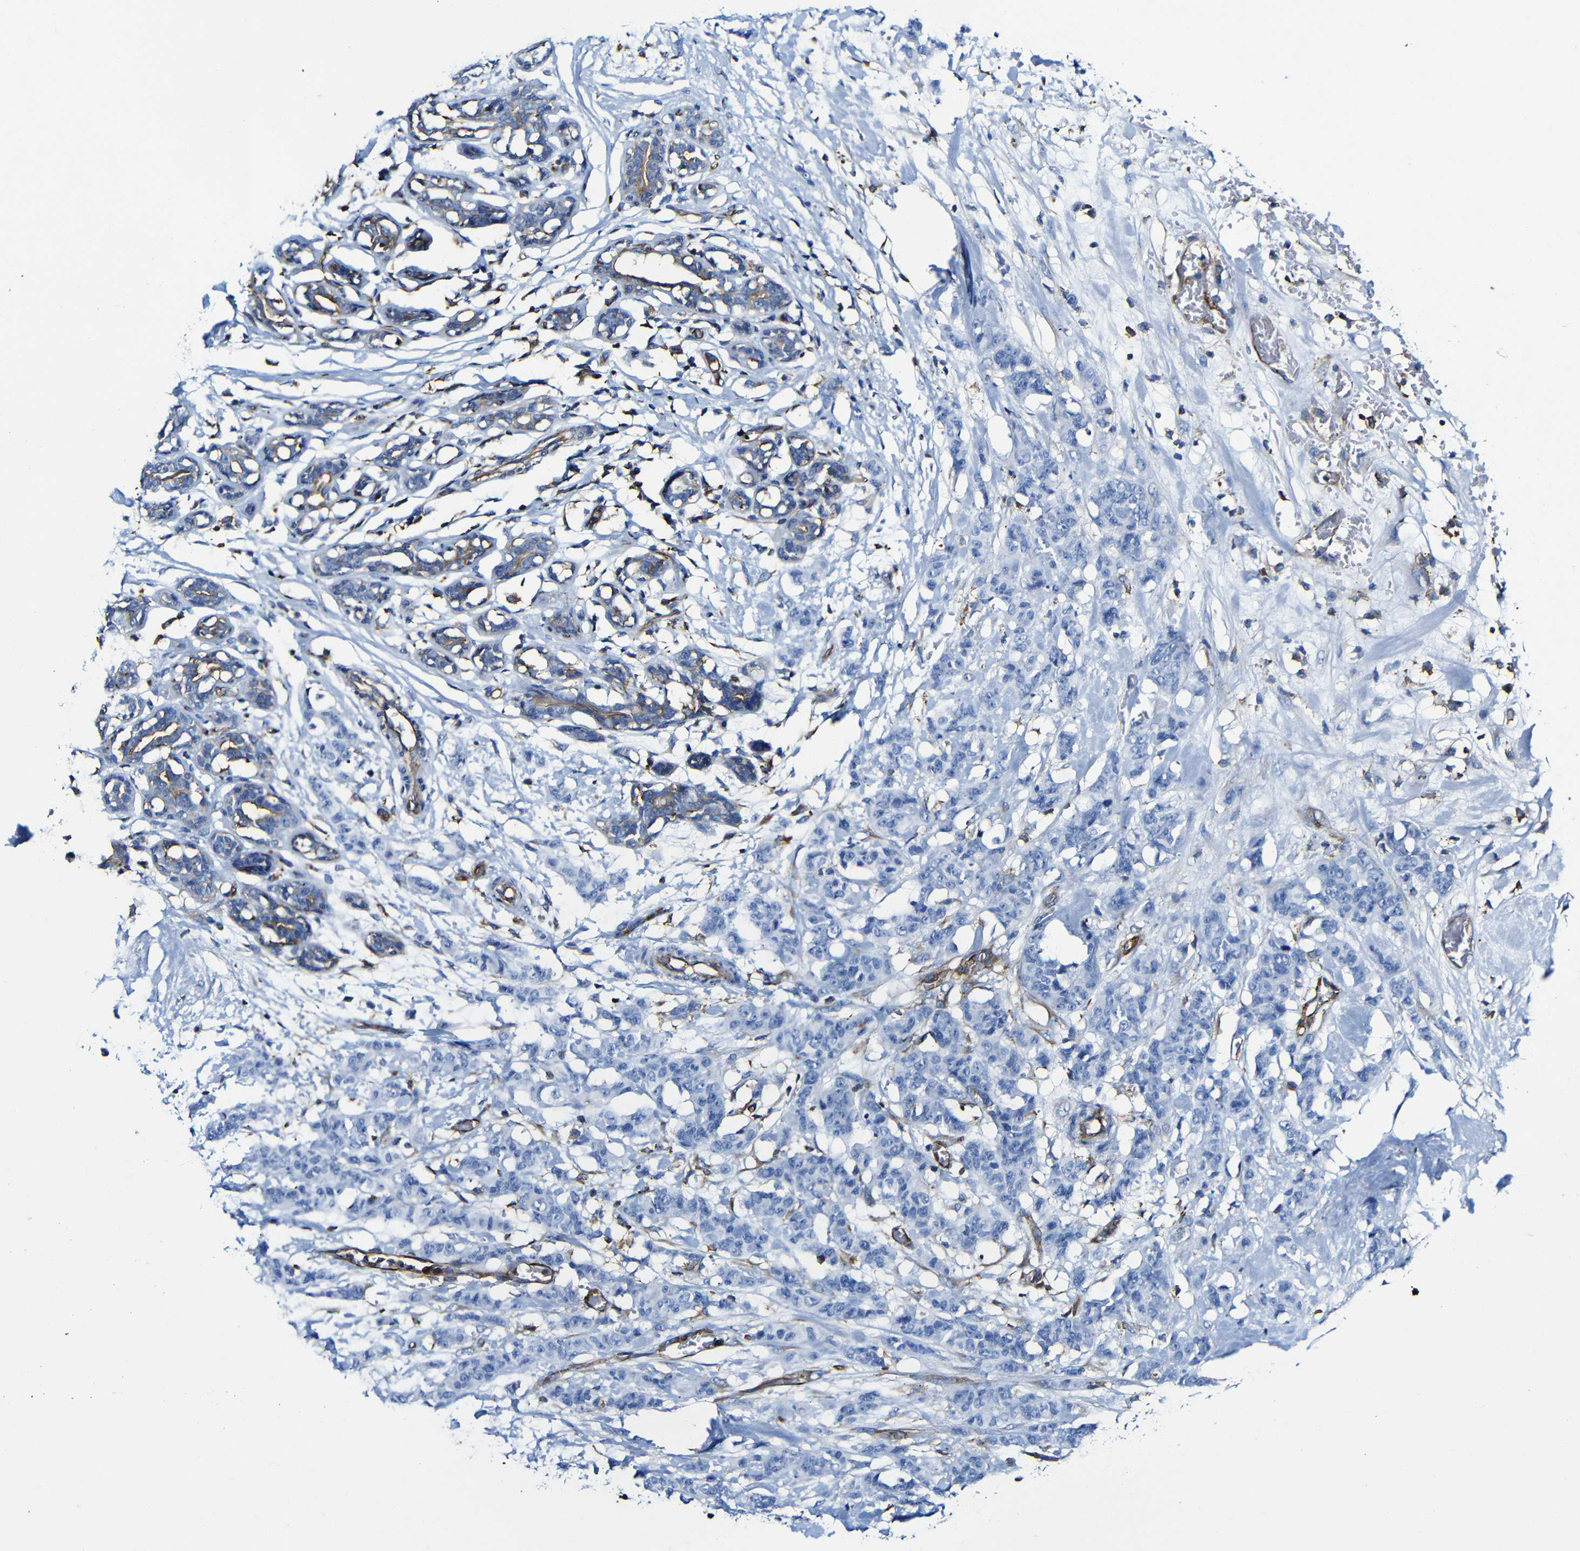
{"staining": {"intensity": "negative", "quantity": "none", "location": "none"}, "tissue": "breast cancer", "cell_type": "Tumor cells", "image_type": "cancer", "snomed": [{"axis": "morphology", "description": "Normal tissue, NOS"}, {"axis": "morphology", "description": "Duct carcinoma"}, {"axis": "topography", "description": "Breast"}], "caption": "The IHC histopathology image has no significant expression in tumor cells of breast cancer tissue. The staining is performed using DAB brown chromogen with nuclei counter-stained in using hematoxylin.", "gene": "MSN", "patient": {"sex": "female", "age": 40}}